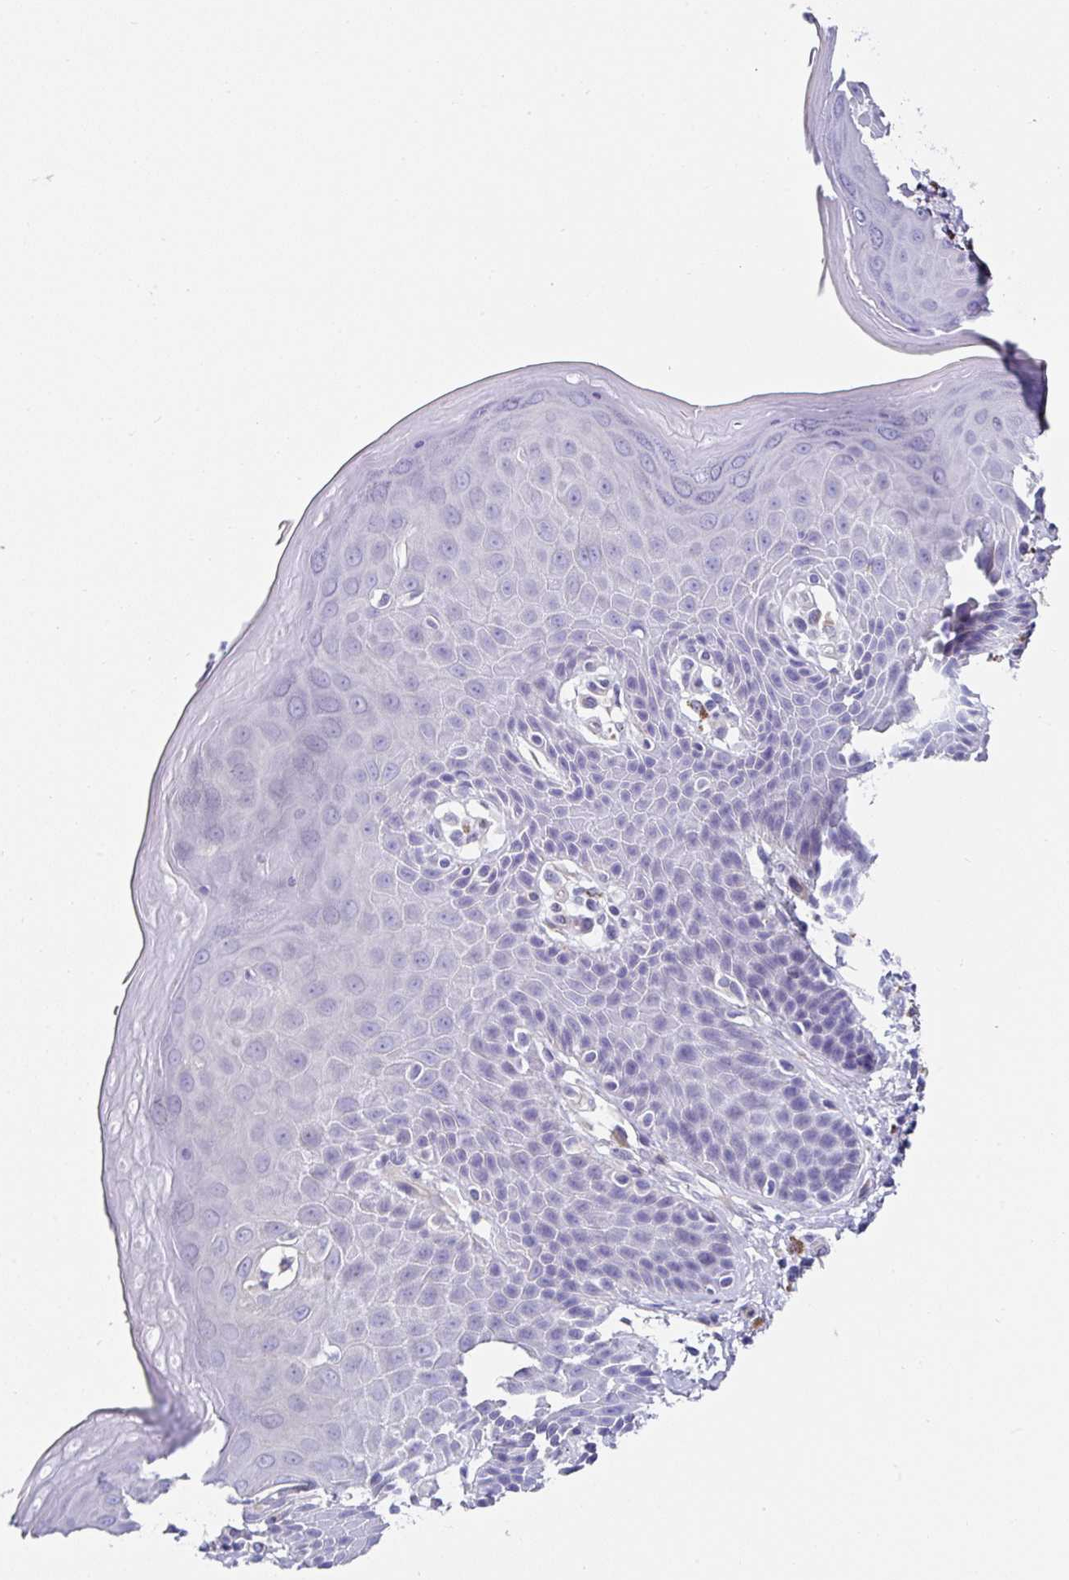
{"staining": {"intensity": "negative", "quantity": "none", "location": "none"}, "tissue": "skin", "cell_type": "Epidermal cells", "image_type": "normal", "snomed": [{"axis": "morphology", "description": "Normal tissue, NOS"}, {"axis": "topography", "description": "Peripheral nerve tissue"}], "caption": "IHC image of normal human skin stained for a protein (brown), which displays no staining in epidermal cells. The staining was performed using DAB (3,3'-diaminobenzidine) to visualize the protein expression in brown, while the nuclei were stained in blue with hematoxylin (Magnification: 20x).", "gene": "TMPRSS11E", "patient": {"sex": "male", "age": 51}}